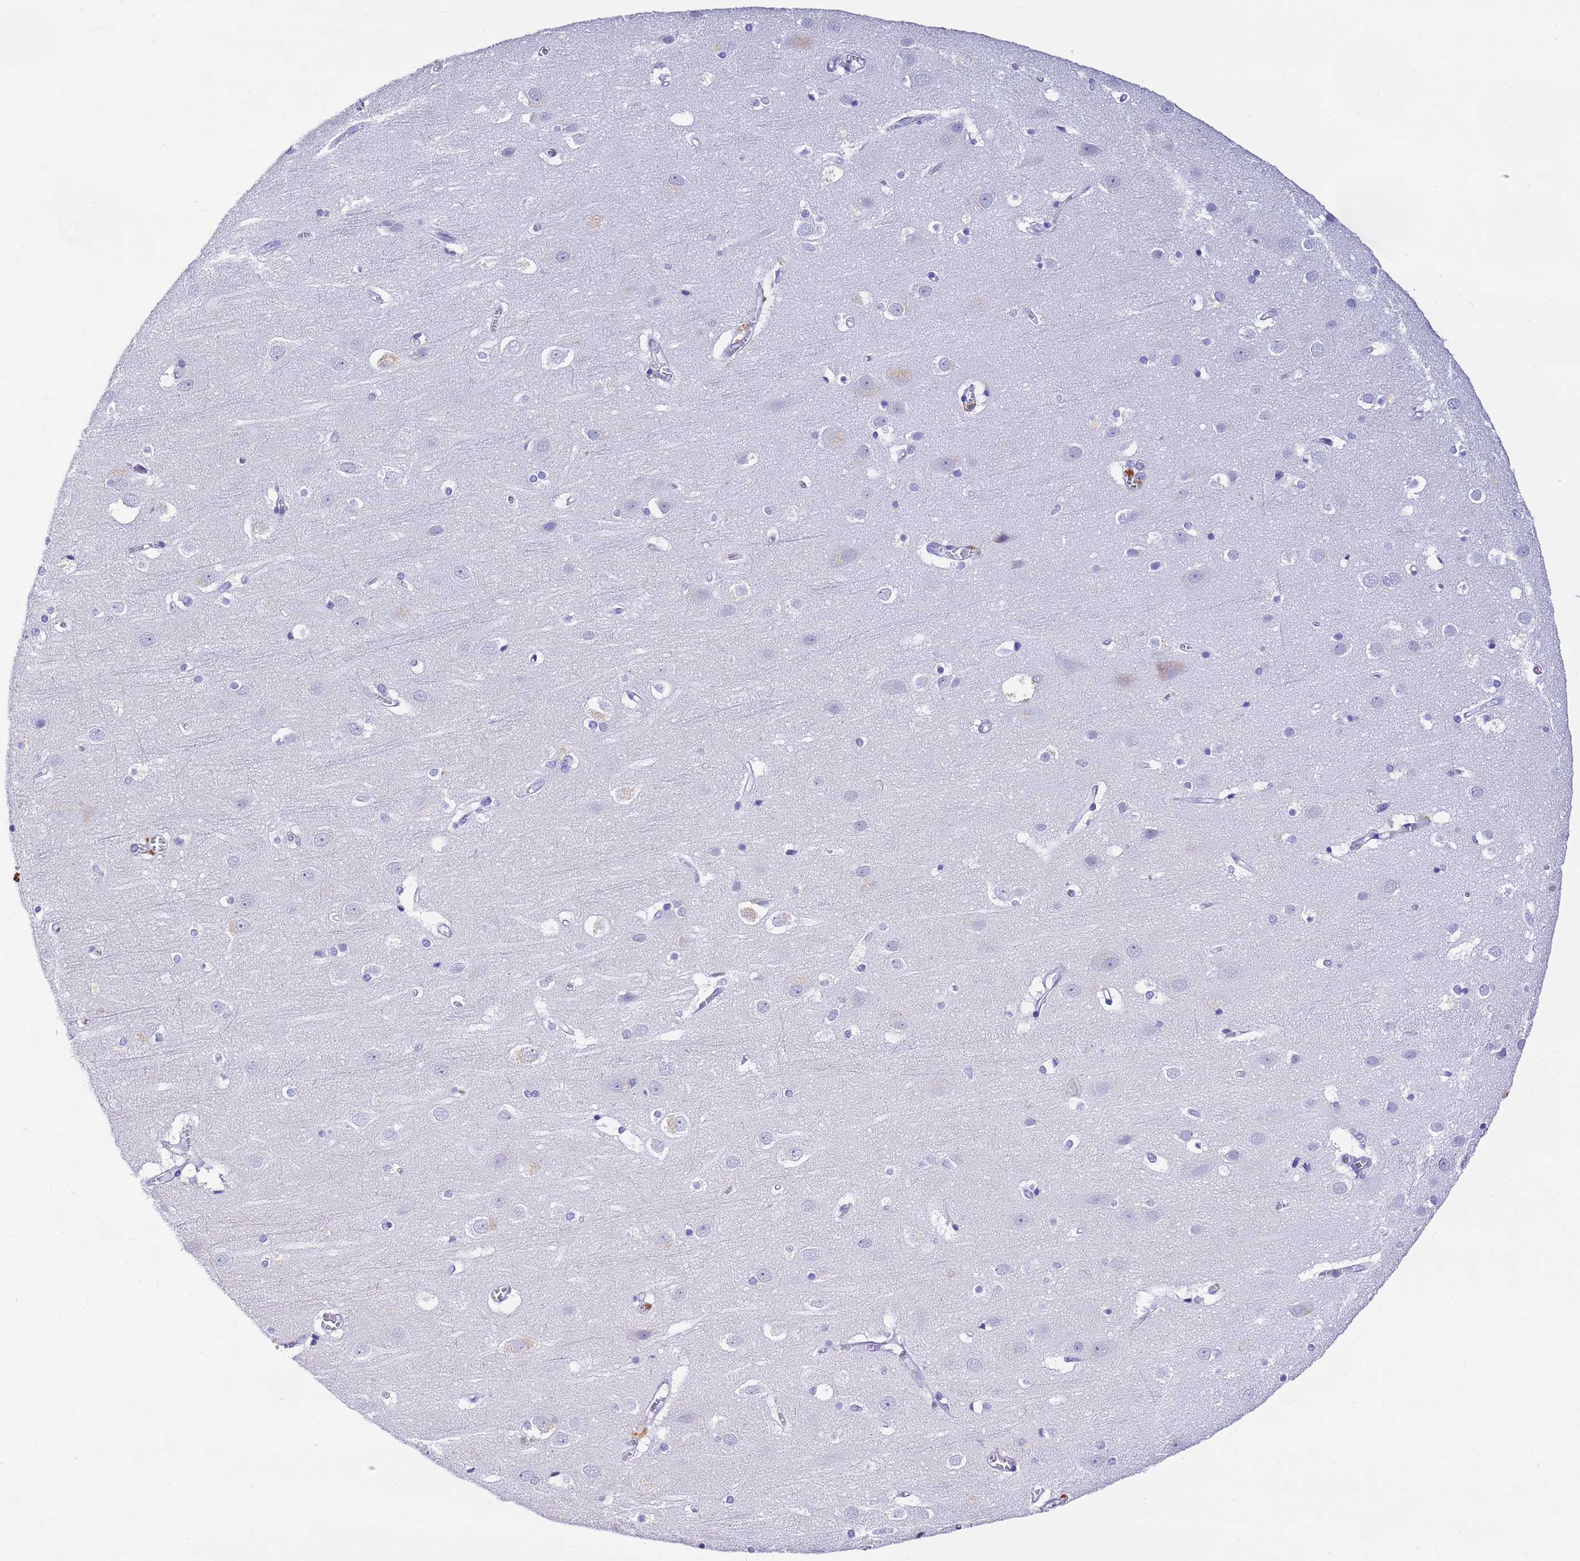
{"staining": {"intensity": "negative", "quantity": "none", "location": "none"}, "tissue": "cerebral cortex", "cell_type": "Endothelial cells", "image_type": "normal", "snomed": [{"axis": "morphology", "description": "Normal tissue, NOS"}, {"axis": "topography", "description": "Cerebral cortex"}], "caption": "A high-resolution image shows immunohistochemistry (IHC) staining of normal cerebral cortex, which displays no significant expression in endothelial cells.", "gene": "CFHR1", "patient": {"sex": "male", "age": 54}}